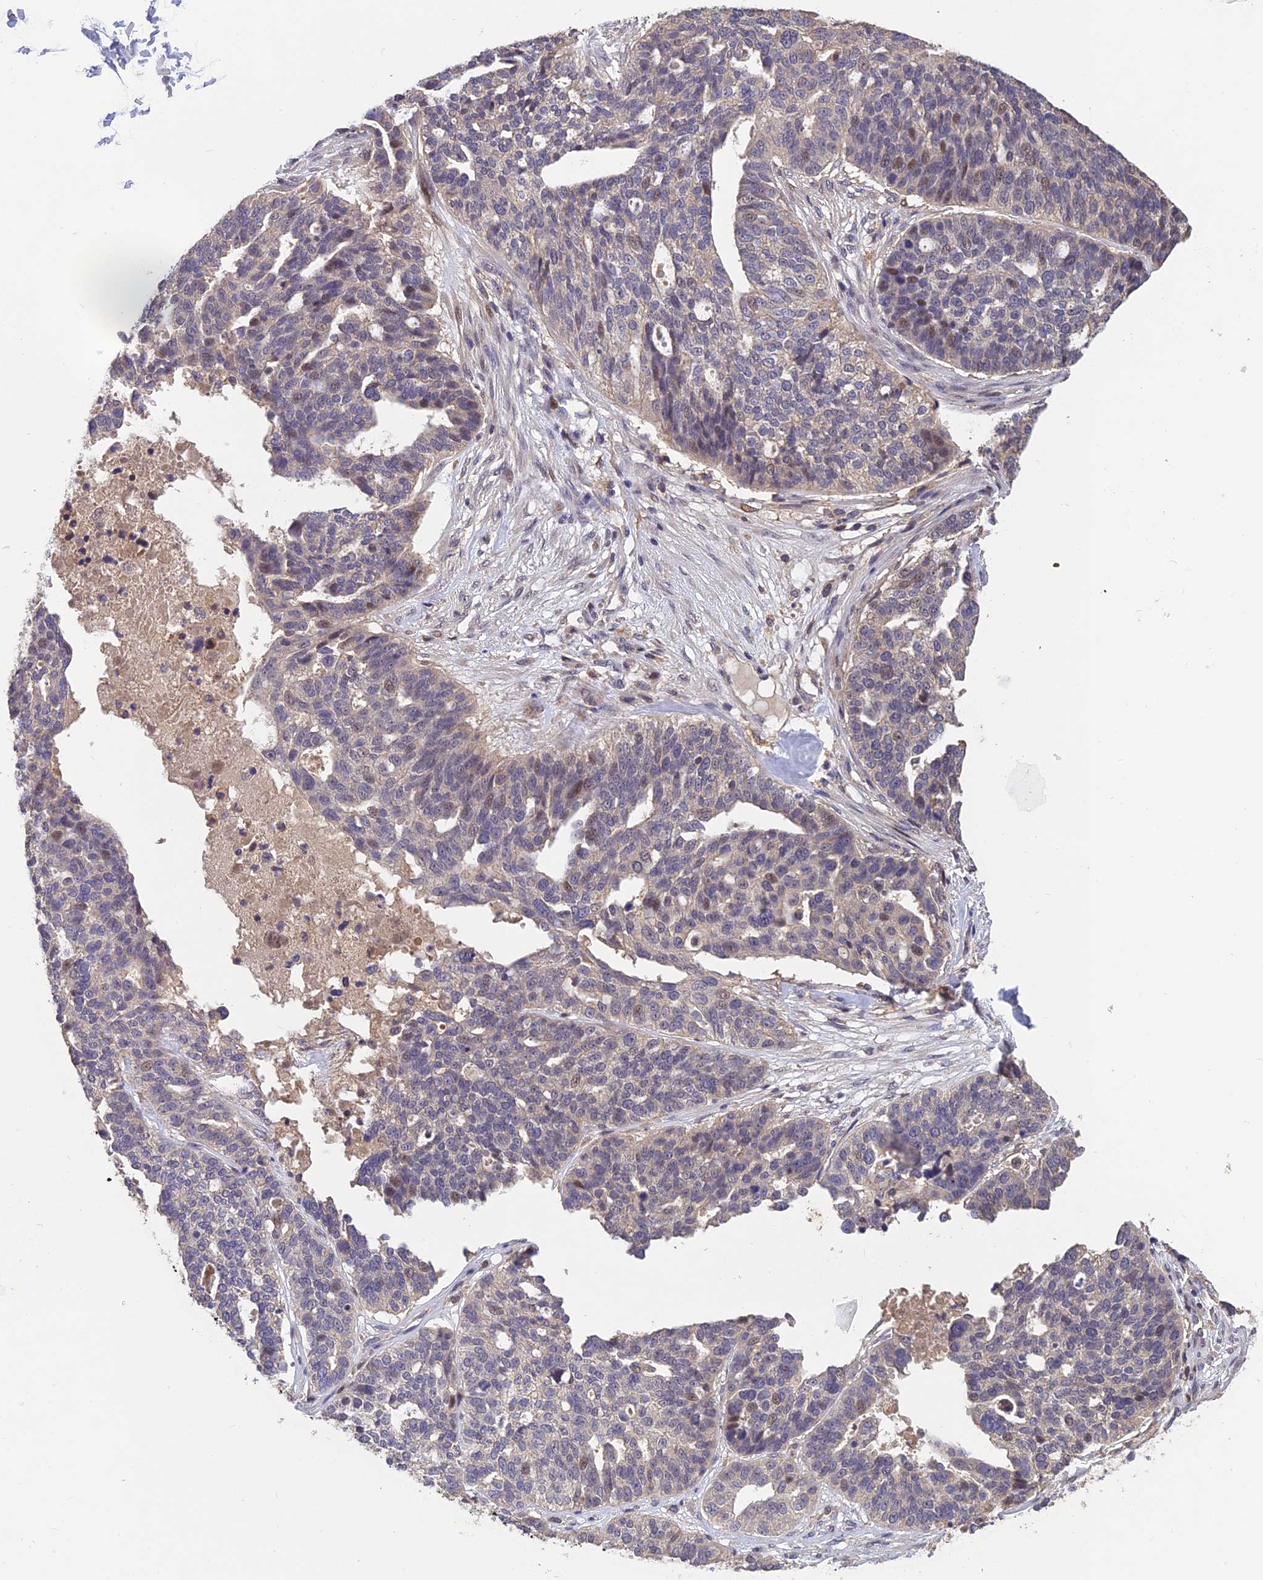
{"staining": {"intensity": "weak", "quantity": "<25%", "location": "nuclear"}, "tissue": "ovarian cancer", "cell_type": "Tumor cells", "image_type": "cancer", "snomed": [{"axis": "morphology", "description": "Cystadenocarcinoma, serous, NOS"}, {"axis": "topography", "description": "Ovary"}], "caption": "This is an immunohistochemistry (IHC) image of ovarian cancer (serous cystadenocarcinoma). There is no positivity in tumor cells.", "gene": "DENND5B", "patient": {"sex": "female", "age": 59}}